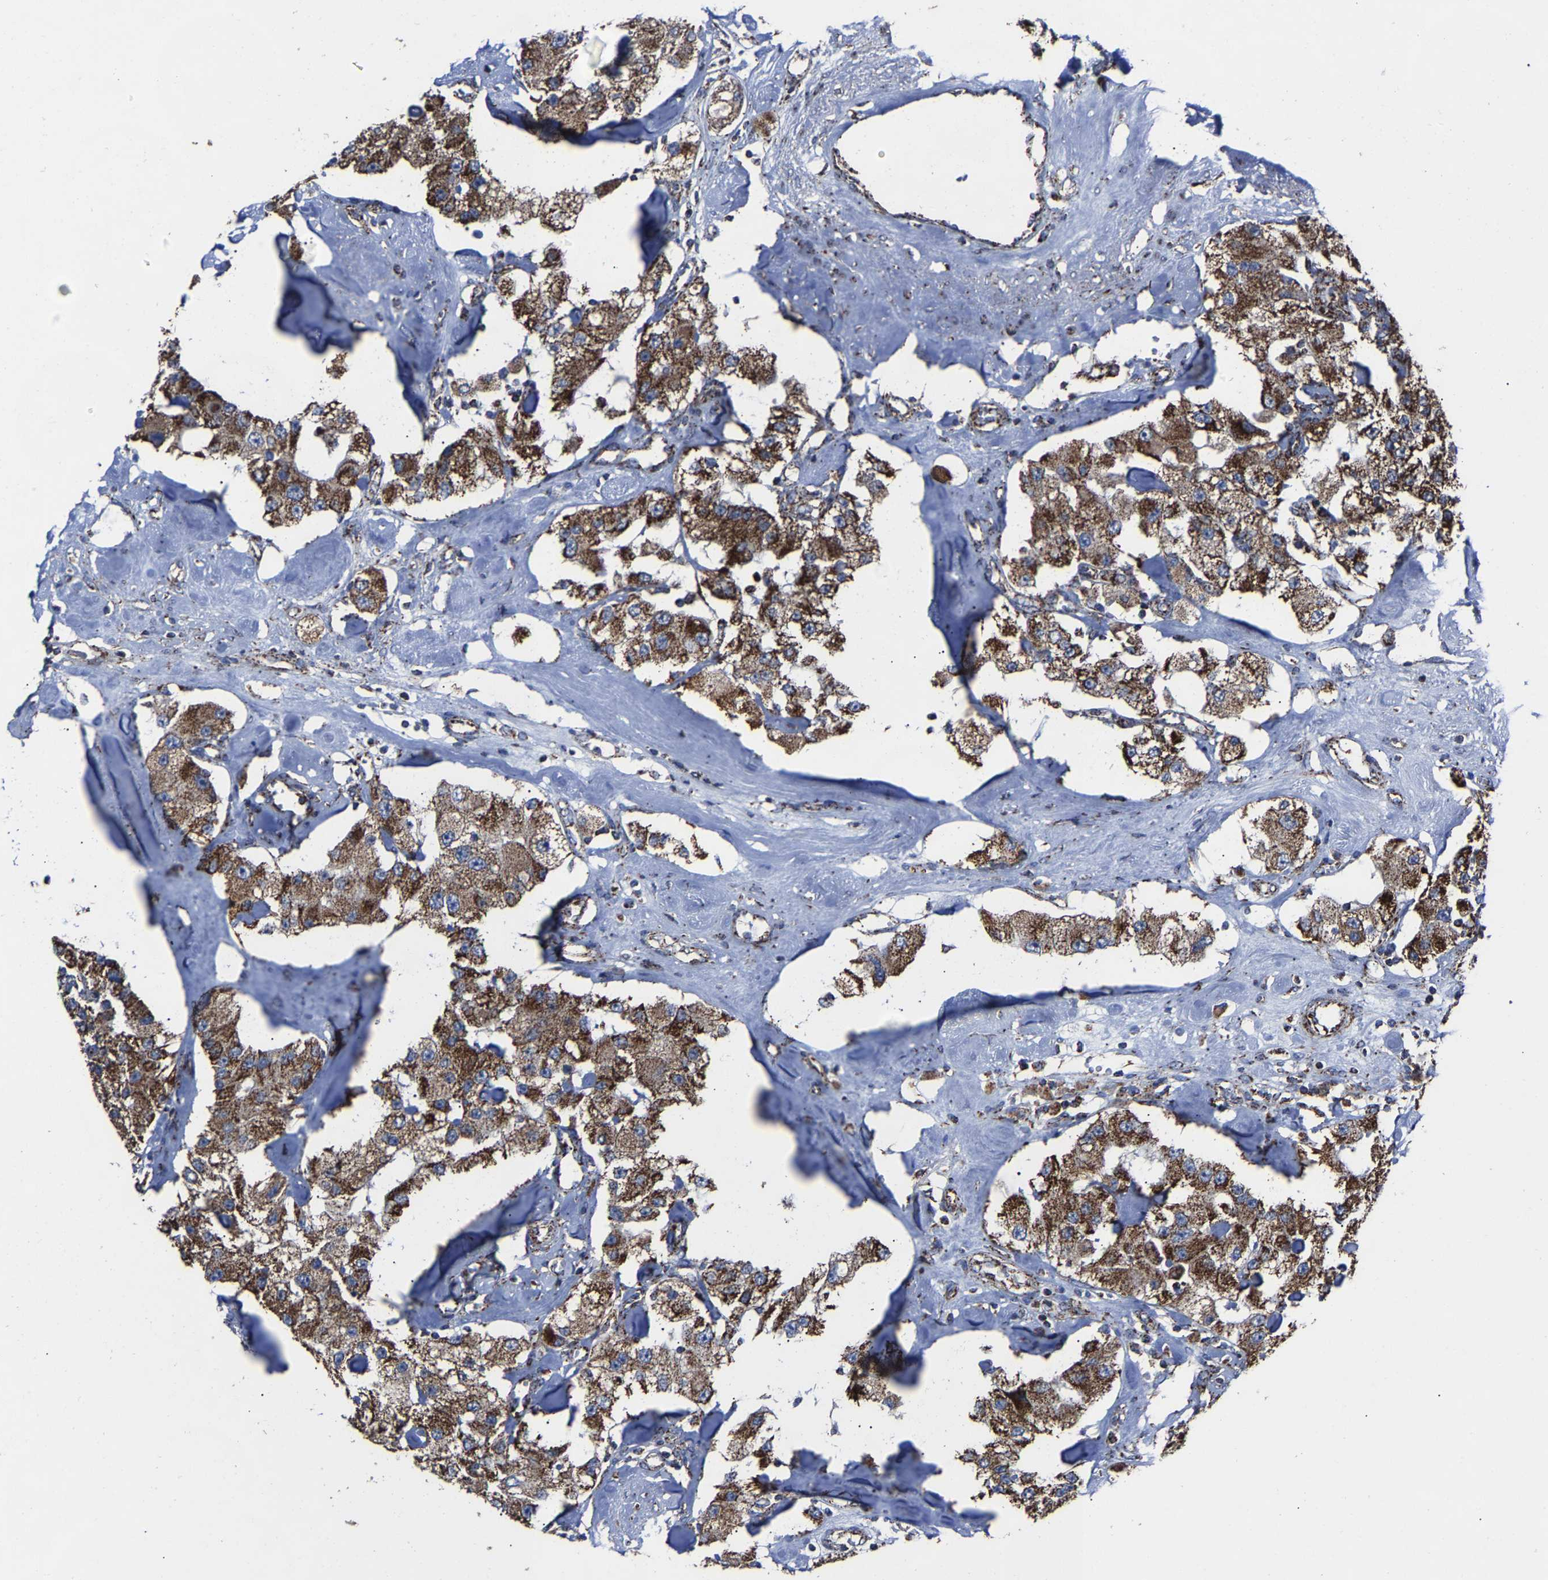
{"staining": {"intensity": "strong", "quantity": ">75%", "location": "cytoplasmic/membranous"}, "tissue": "carcinoid", "cell_type": "Tumor cells", "image_type": "cancer", "snomed": [{"axis": "morphology", "description": "Carcinoid, malignant, NOS"}, {"axis": "topography", "description": "Pancreas"}], "caption": "A brown stain highlights strong cytoplasmic/membranous expression of a protein in human carcinoid tumor cells. (IHC, brightfield microscopy, high magnification).", "gene": "NDUFV3", "patient": {"sex": "male", "age": 41}}